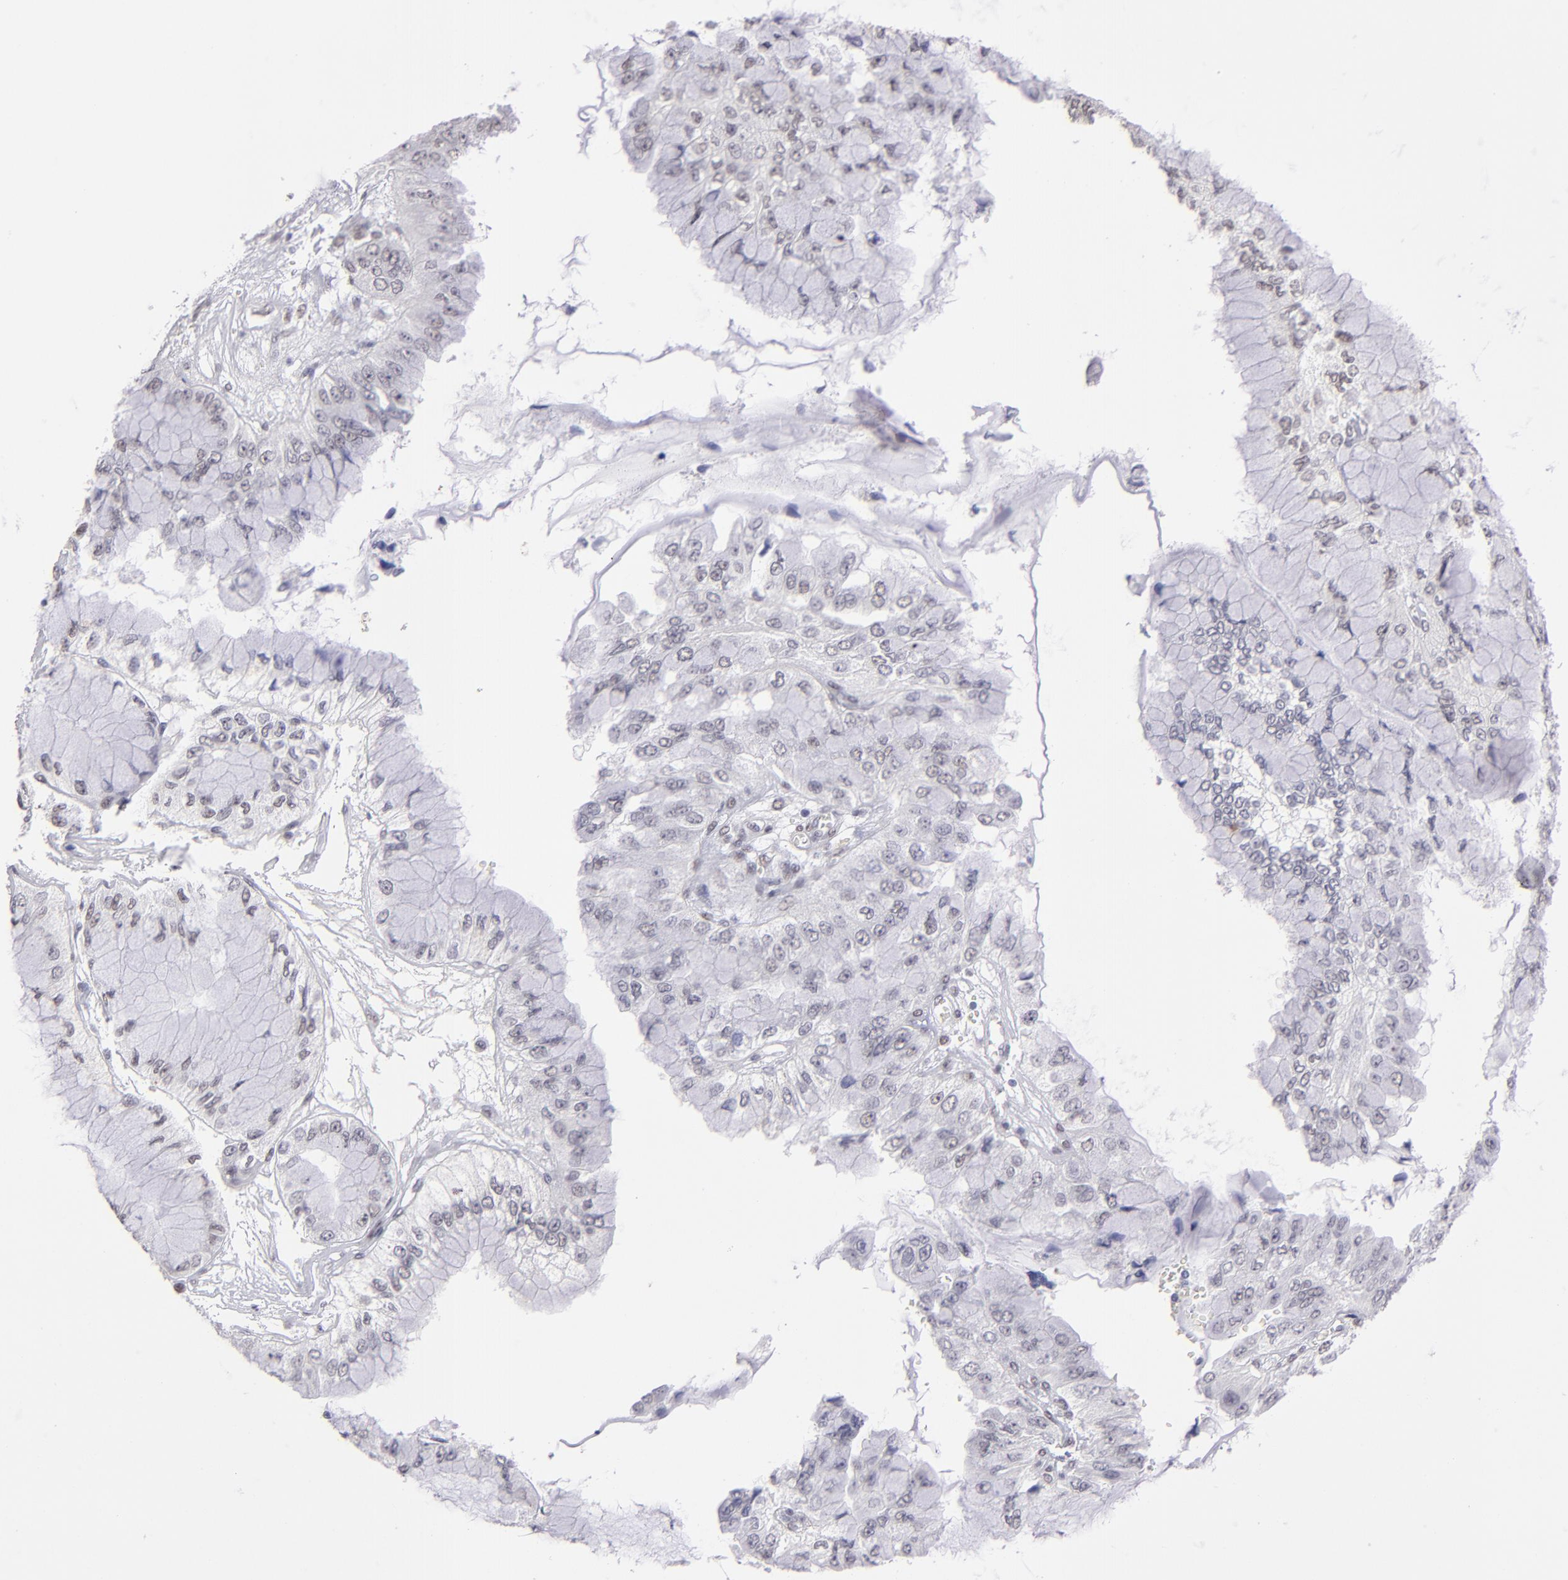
{"staining": {"intensity": "weak", "quantity": "<25%", "location": "nuclear"}, "tissue": "liver cancer", "cell_type": "Tumor cells", "image_type": "cancer", "snomed": [{"axis": "morphology", "description": "Cholangiocarcinoma"}, {"axis": "topography", "description": "Liver"}], "caption": "Immunohistochemistry (IHC) image of human cholangiocarcinoma (liver) stained for a protein (brown), which displays no positivity in tumor cells. (IHC, brightfield microscopy, high magnification).", "gene": "OTUB2", "patient": {"sex": "female", "age": 79}}